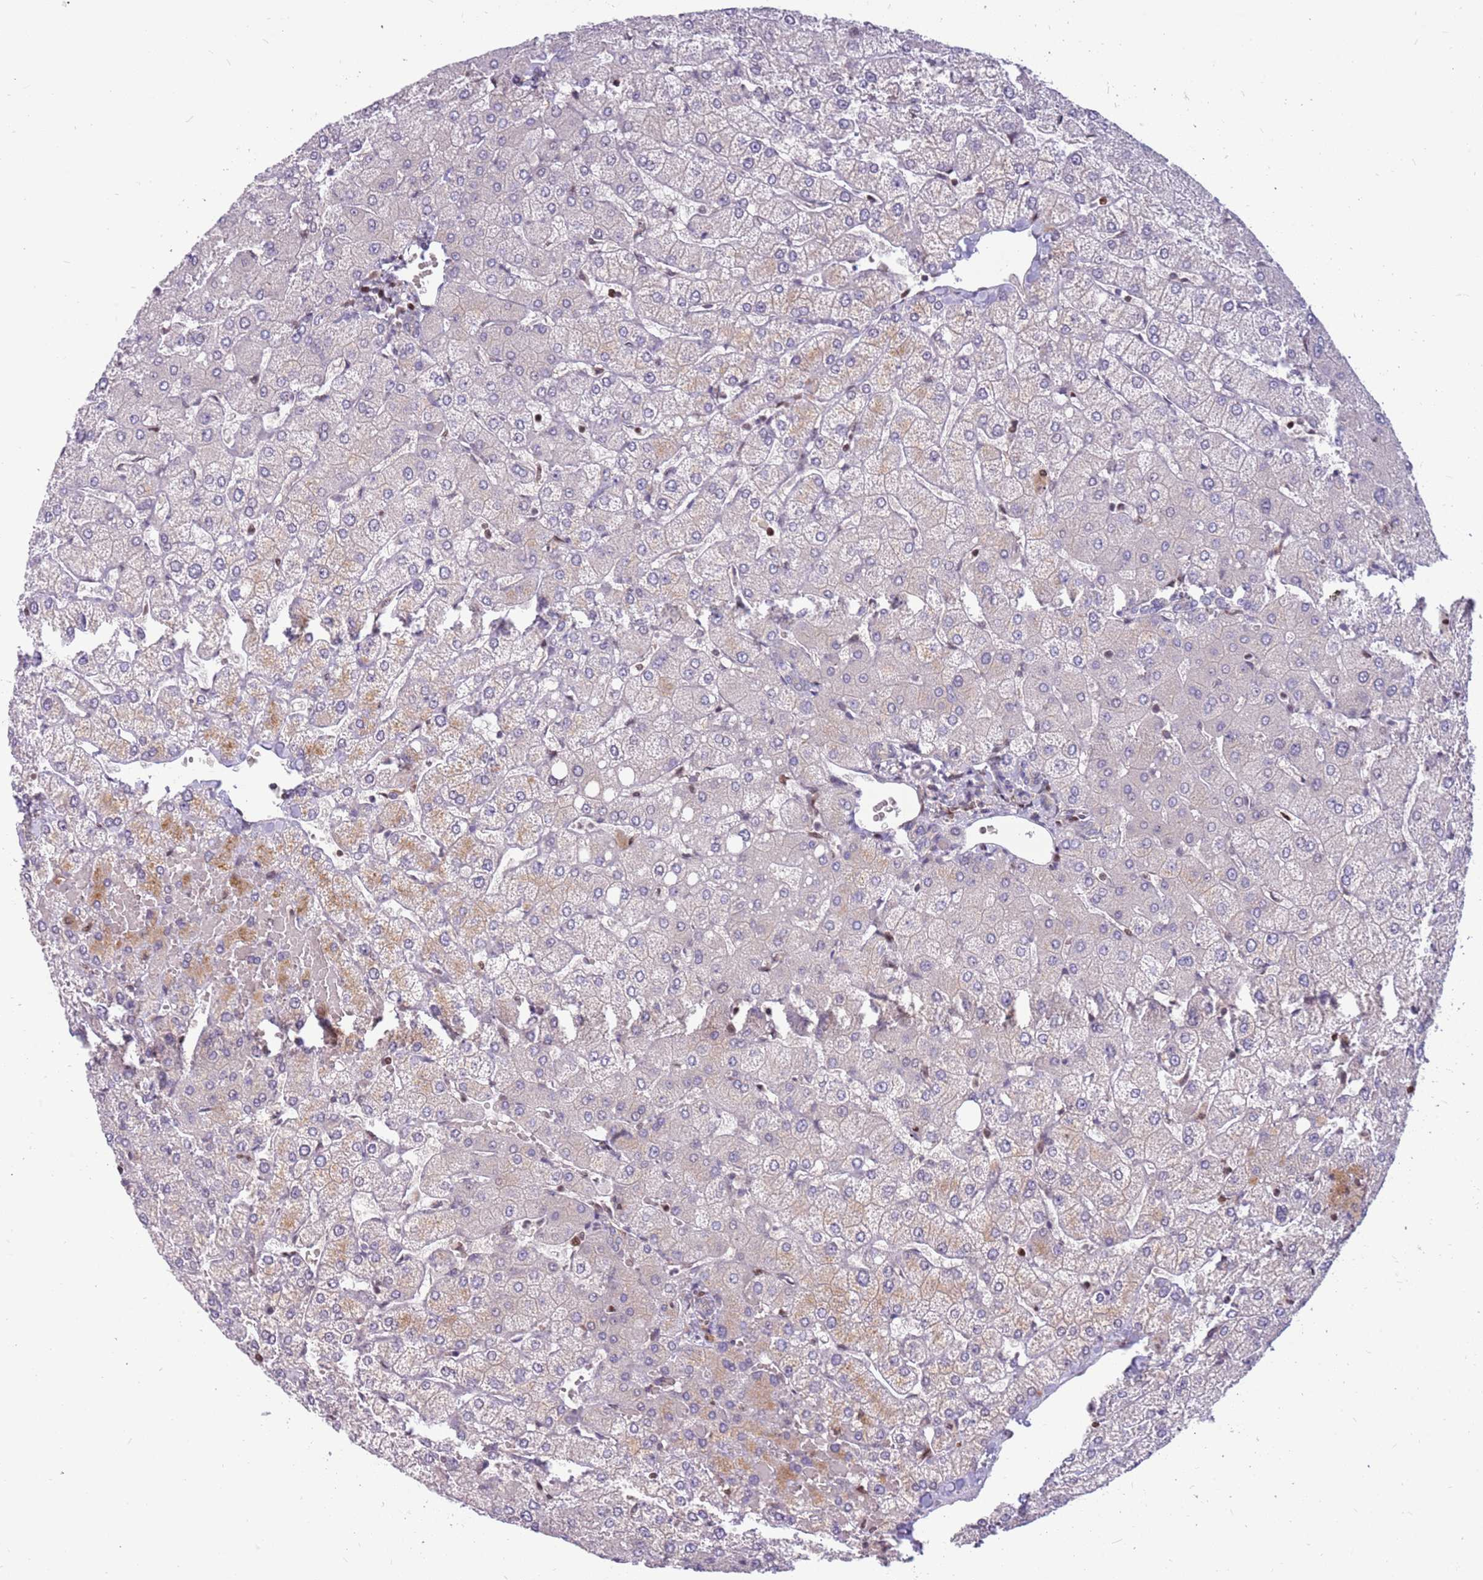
{"staining": {"intensity": "negative", "quantity": "none", "location": "none"}, "tissue": "liver", "cell_type": "Cholangiocytes", "image_type": "normal", "snomed": [{"axis": "morphology", "description": "Normal tissue, NOS"}, {"axis": "topography", "description": "Liver"}], "caption": "A histopathology image of liver stained for a protein shows no brown staining in cholangiocytes. (IHC, brightfield microscopy, high magnification).", "gene": "ARHGEF35", "patient": {"sex": "female", "age": 54}}